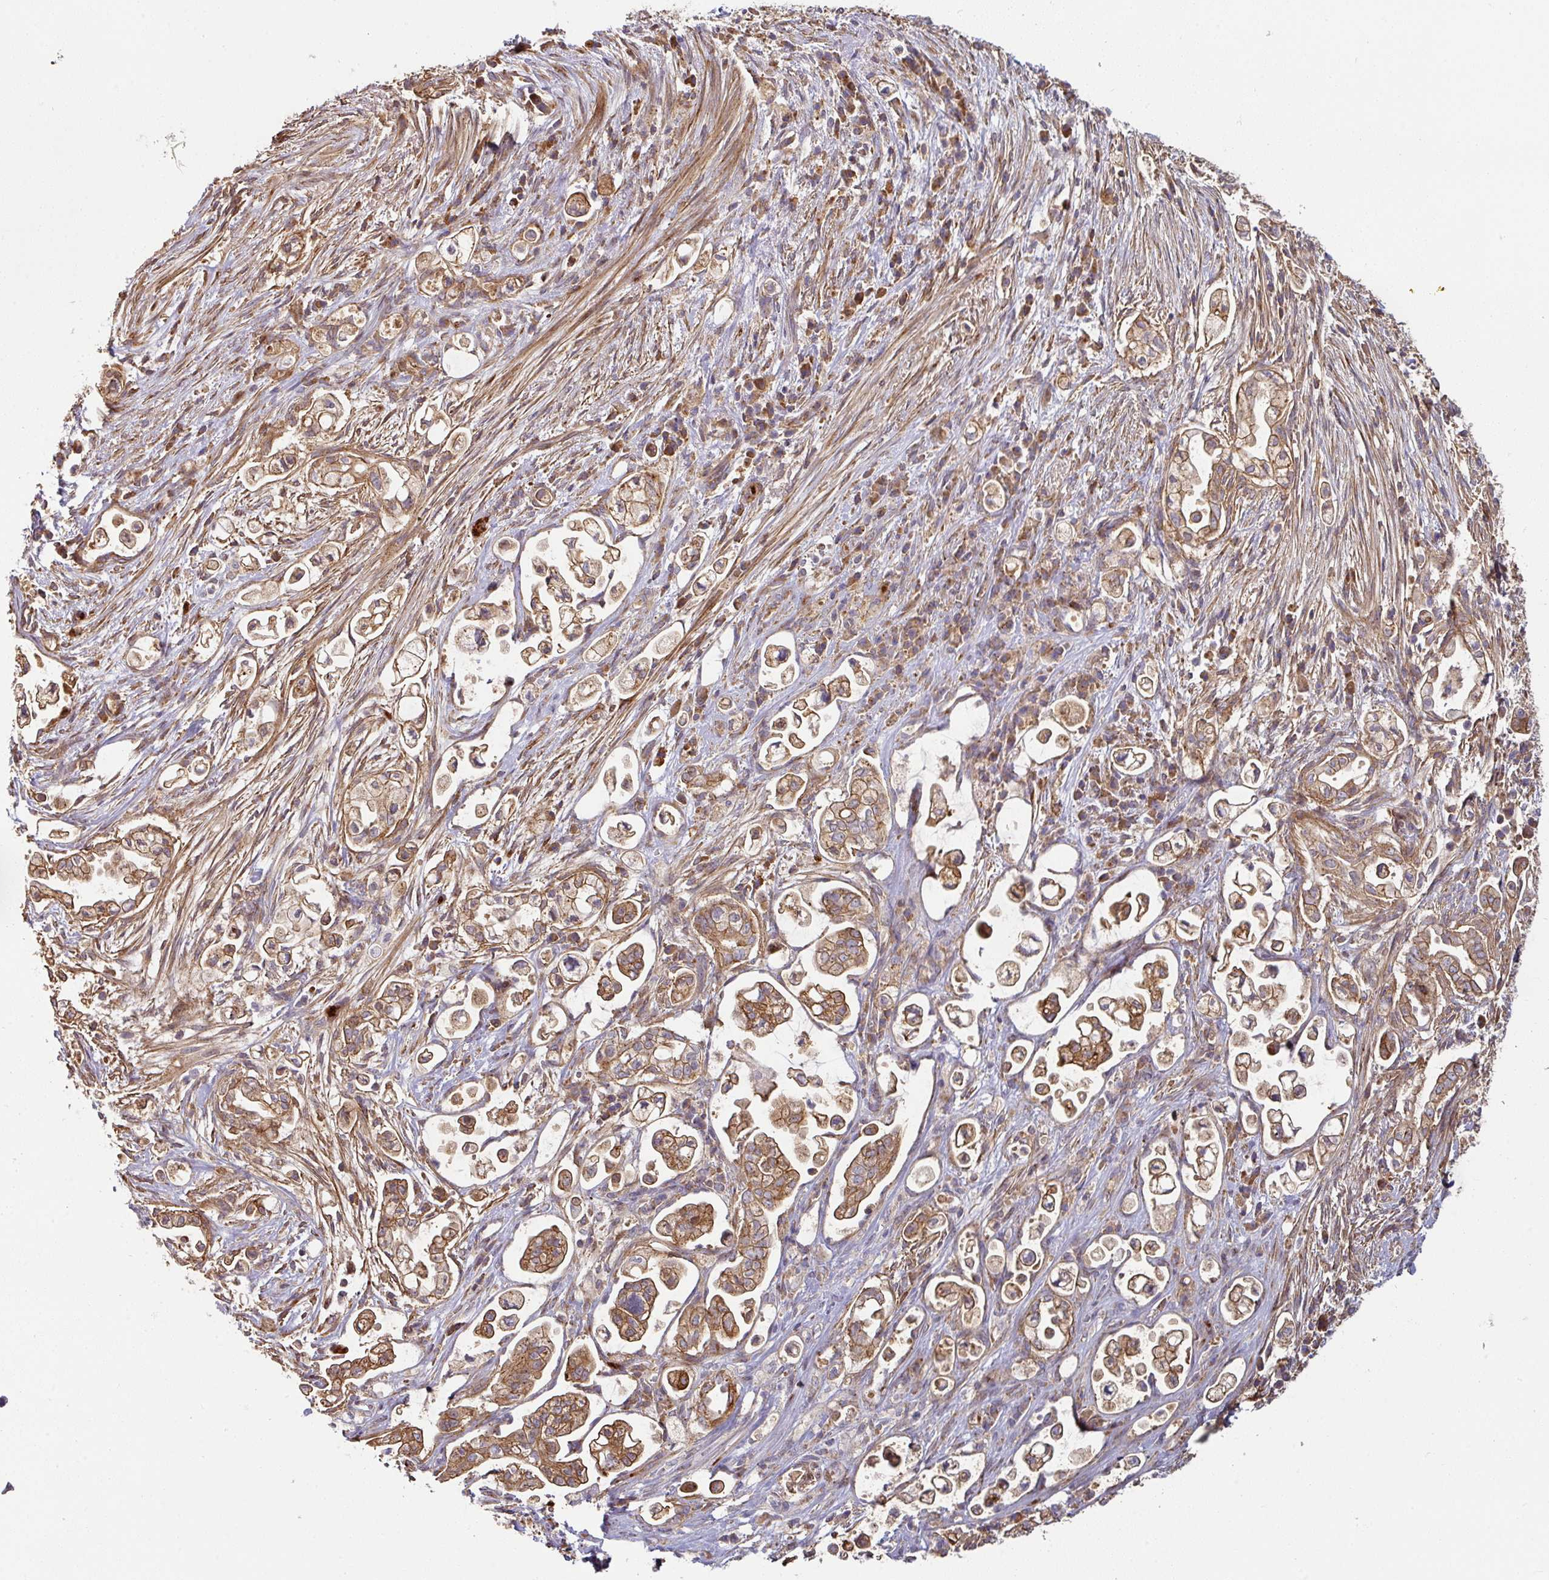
{"staining": {"intensity": "moderate", "quantity": ">75%", "location": "cytoplasmic/membranous"}, "tissue": "pancreatic cancer", "cell_type": "Tumor cells", "image_type": "cancer", "snomed": [{"axis": "morphology", "description": "Adenocarcinoma, NOS"}, {"axis": "topography", "description": "Pancreas"}], "caption": "Moderate cytoplasmic/membranous expression for a protein is seen in about >75% of tumor cells of pancreatic cancer (adenocarcinoma) using immunohistochemistry (IHC).", "gene": "CASP2", "patient": {"sex": "female", "age": 69}}